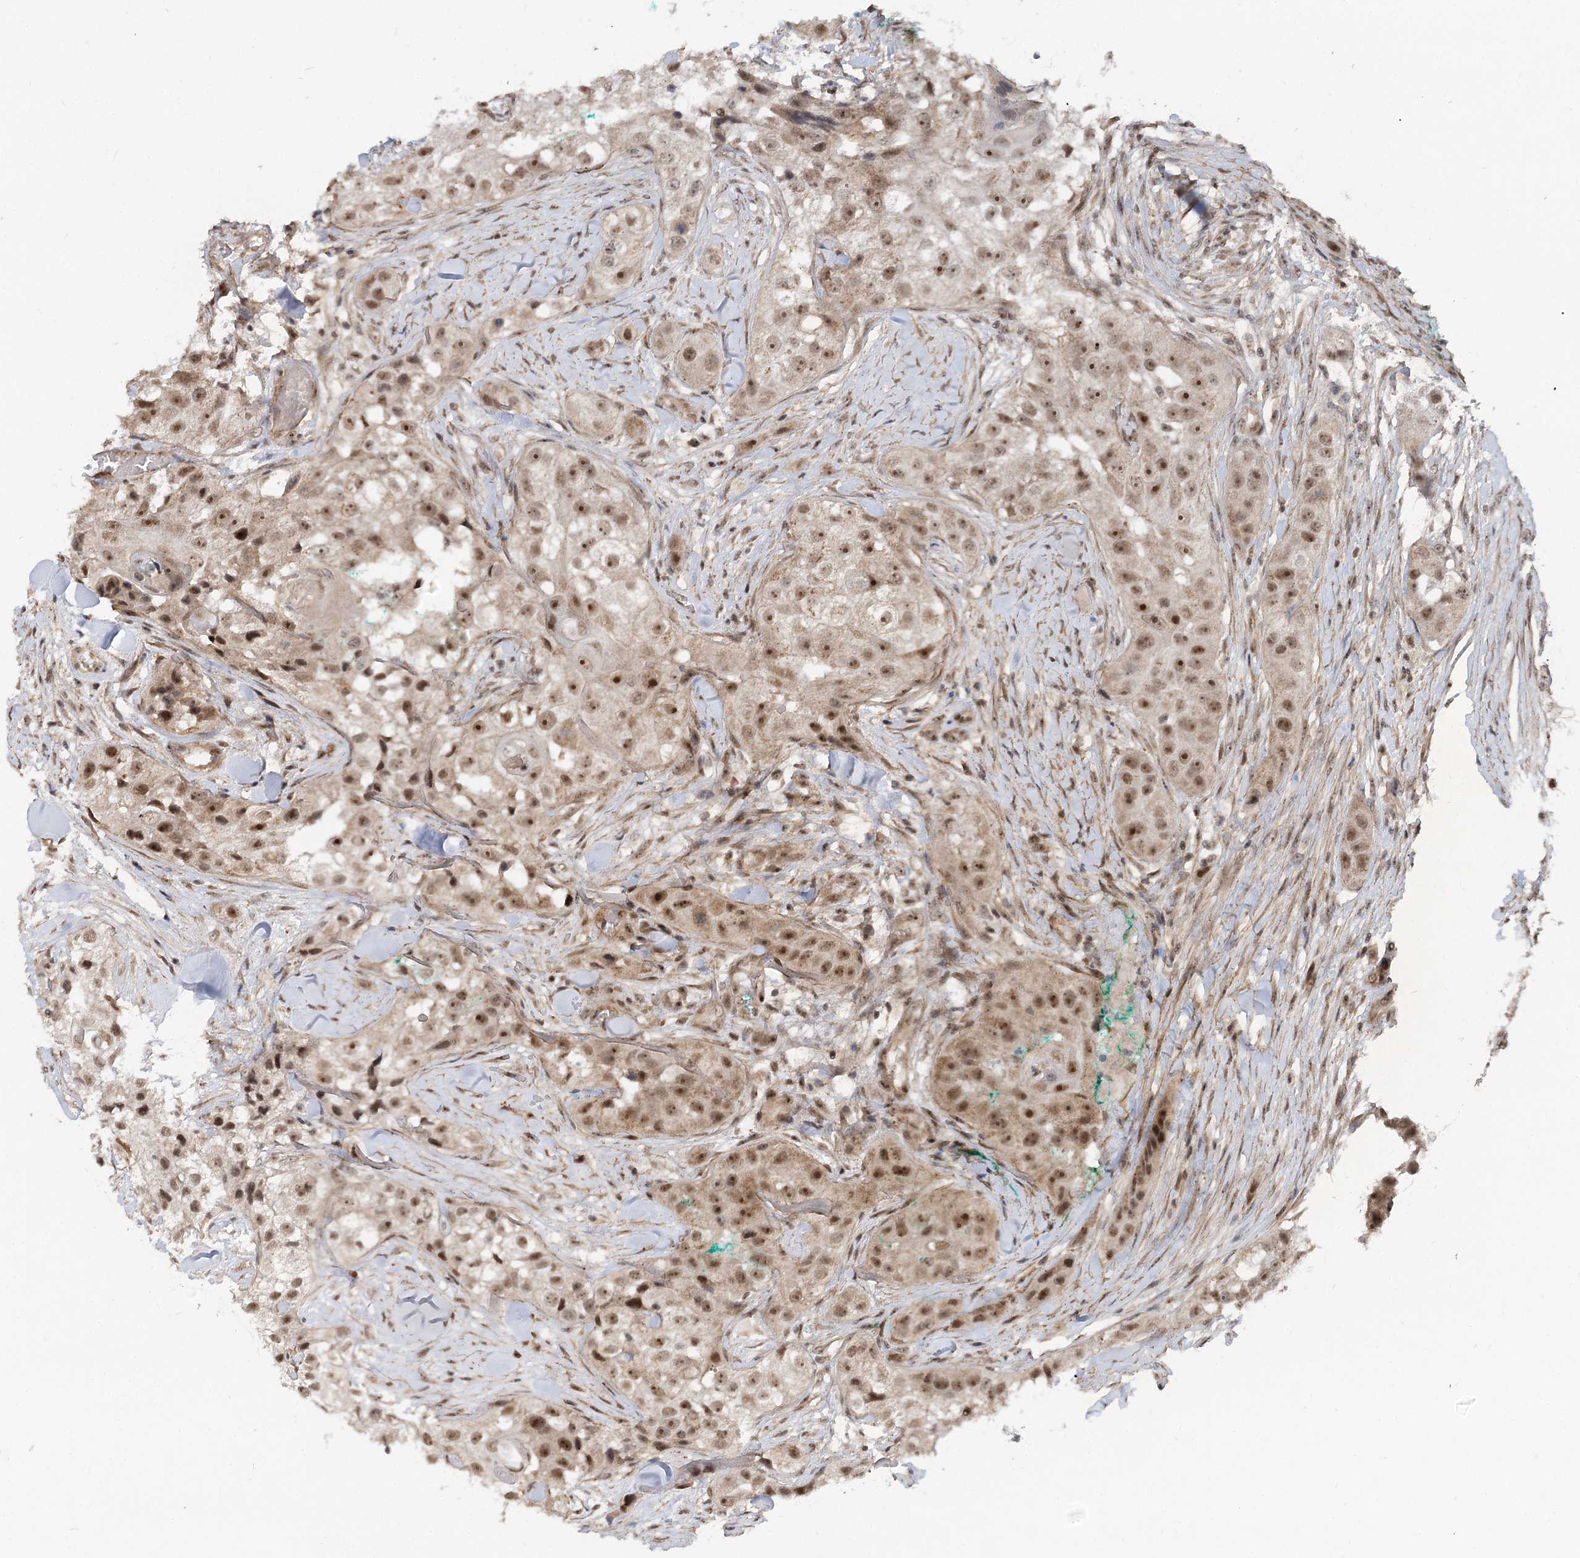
{"staining": {"intensity": "moderate", "quantity": ">75%", "location": "nuclear"}, "tissue": "head and neck cancer", "cell_type": "Tumor cells", "image_type": "cancer", "snomed": [{"axis": "morphology", "description": "Normal tissue, NOS"}, {"axis": "morphology", "description": "Squamous cell carcinoma, NOS"}, {"axis": "topography", "description": "Skeletal muscle"}, {"axis": "topography", "description": "Head-Neck"}], "caption": "Immunohistochemistry staining of head and neck squamous cell carcinoma, which demonstrates medium levels of moderate nuclear positivity in about >75% of tumor cells indicating moderate nuclear protein staining. The staining was performed using DAB (brown) for protein detection and nuclei were counterstained in hematoxylin (blue).", "gene": "GNL3L", "patient": {"sex": "male", "age": 51}}